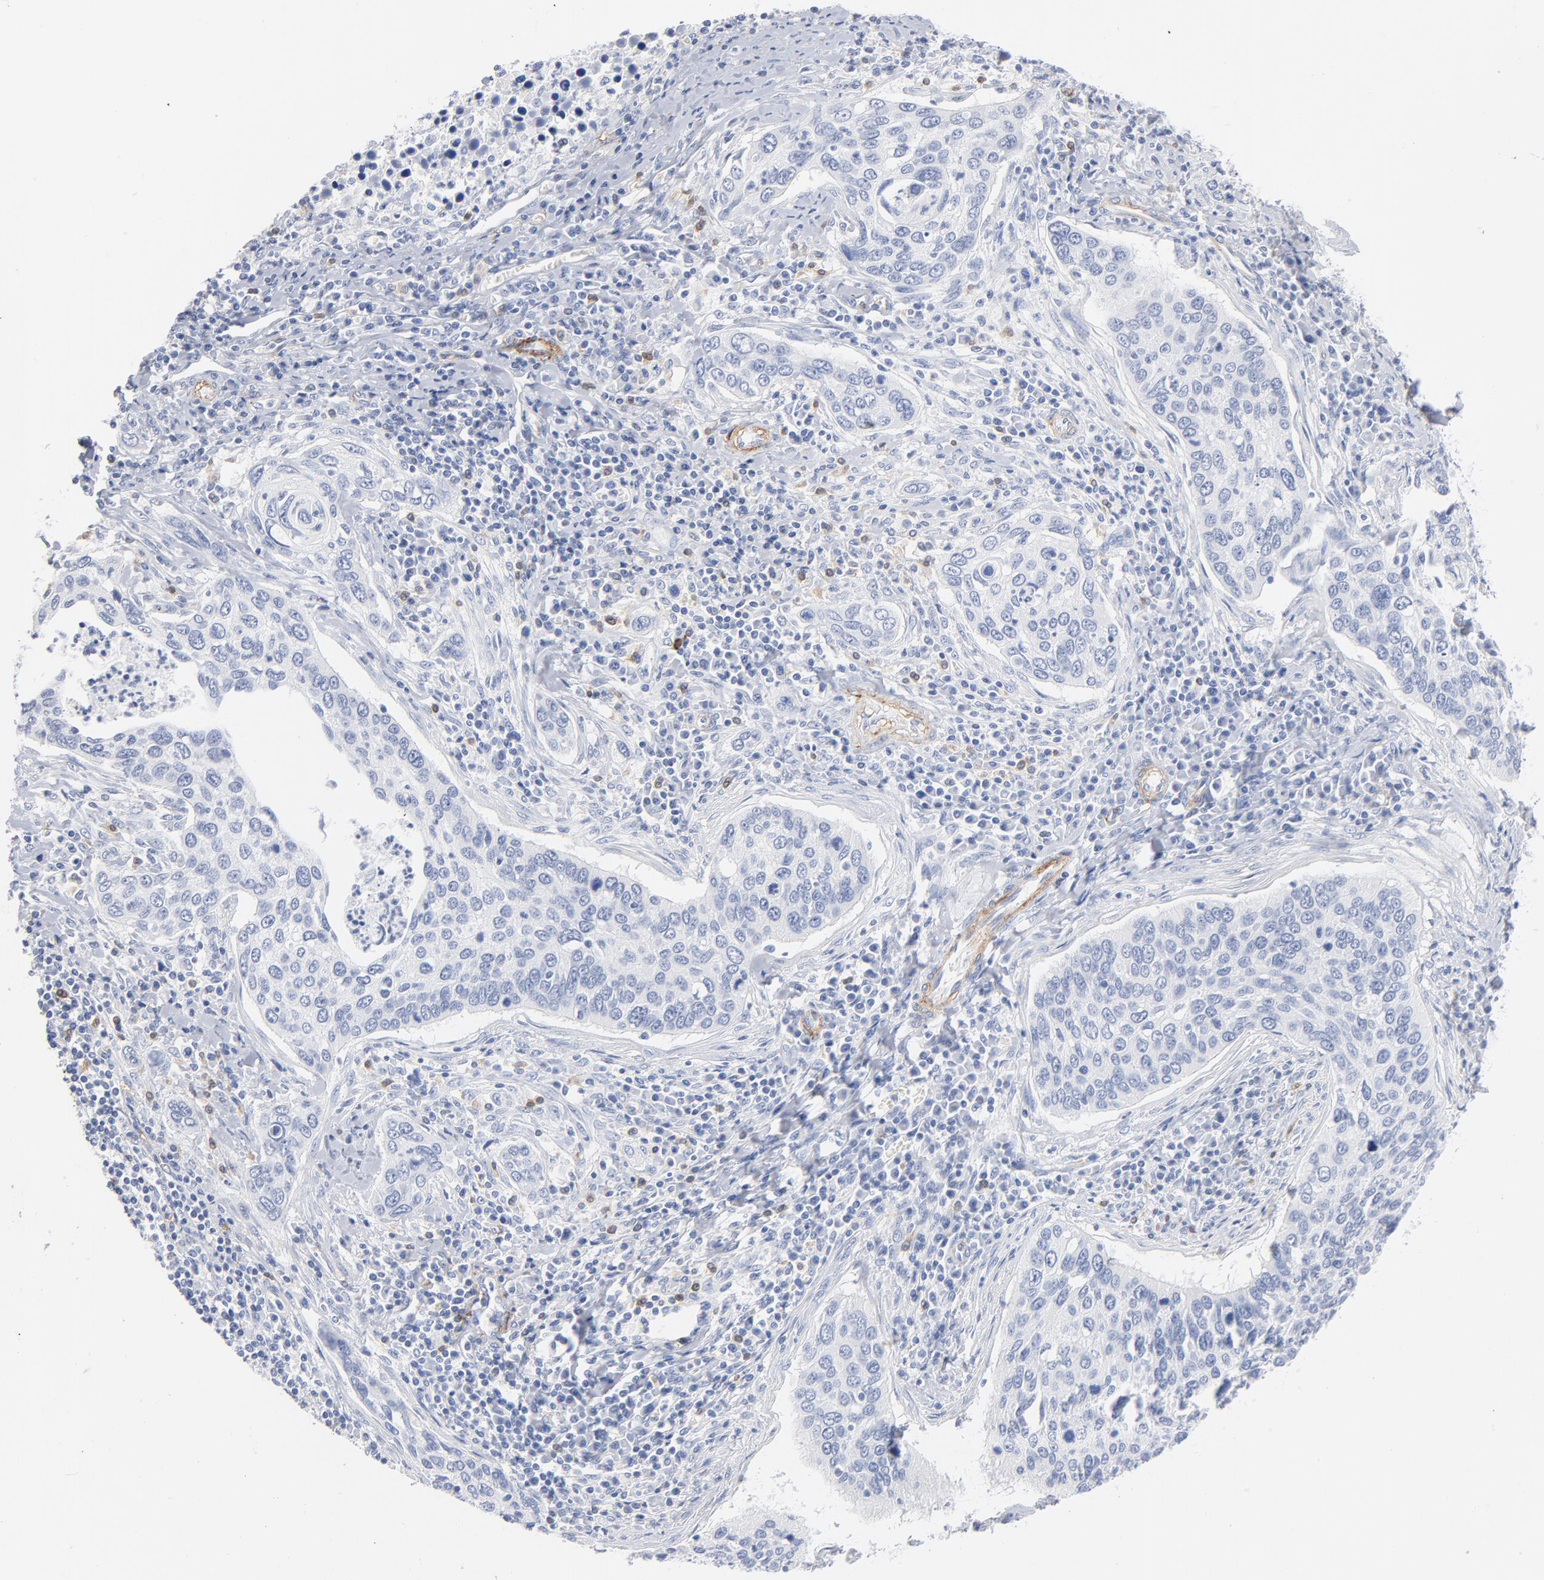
{"staining": {"intensity": "negative", "quantity": "none", "location": "none"}, "tissue": "cervical cancer", "cell_type": "Tumor cells", "image_type": "cancer", "snomed": [{"axis": "morphology", "description": "Squamous cell carcinoma, NOS"}, {"axis": "topography", "description": "Cervix"}], "caption": "This is an immunohistochemistry image of cervical cancer. There is no expression in tumor cells.", "gene": "AGTR1", "patient": {"sex": "female", "age": 53}}